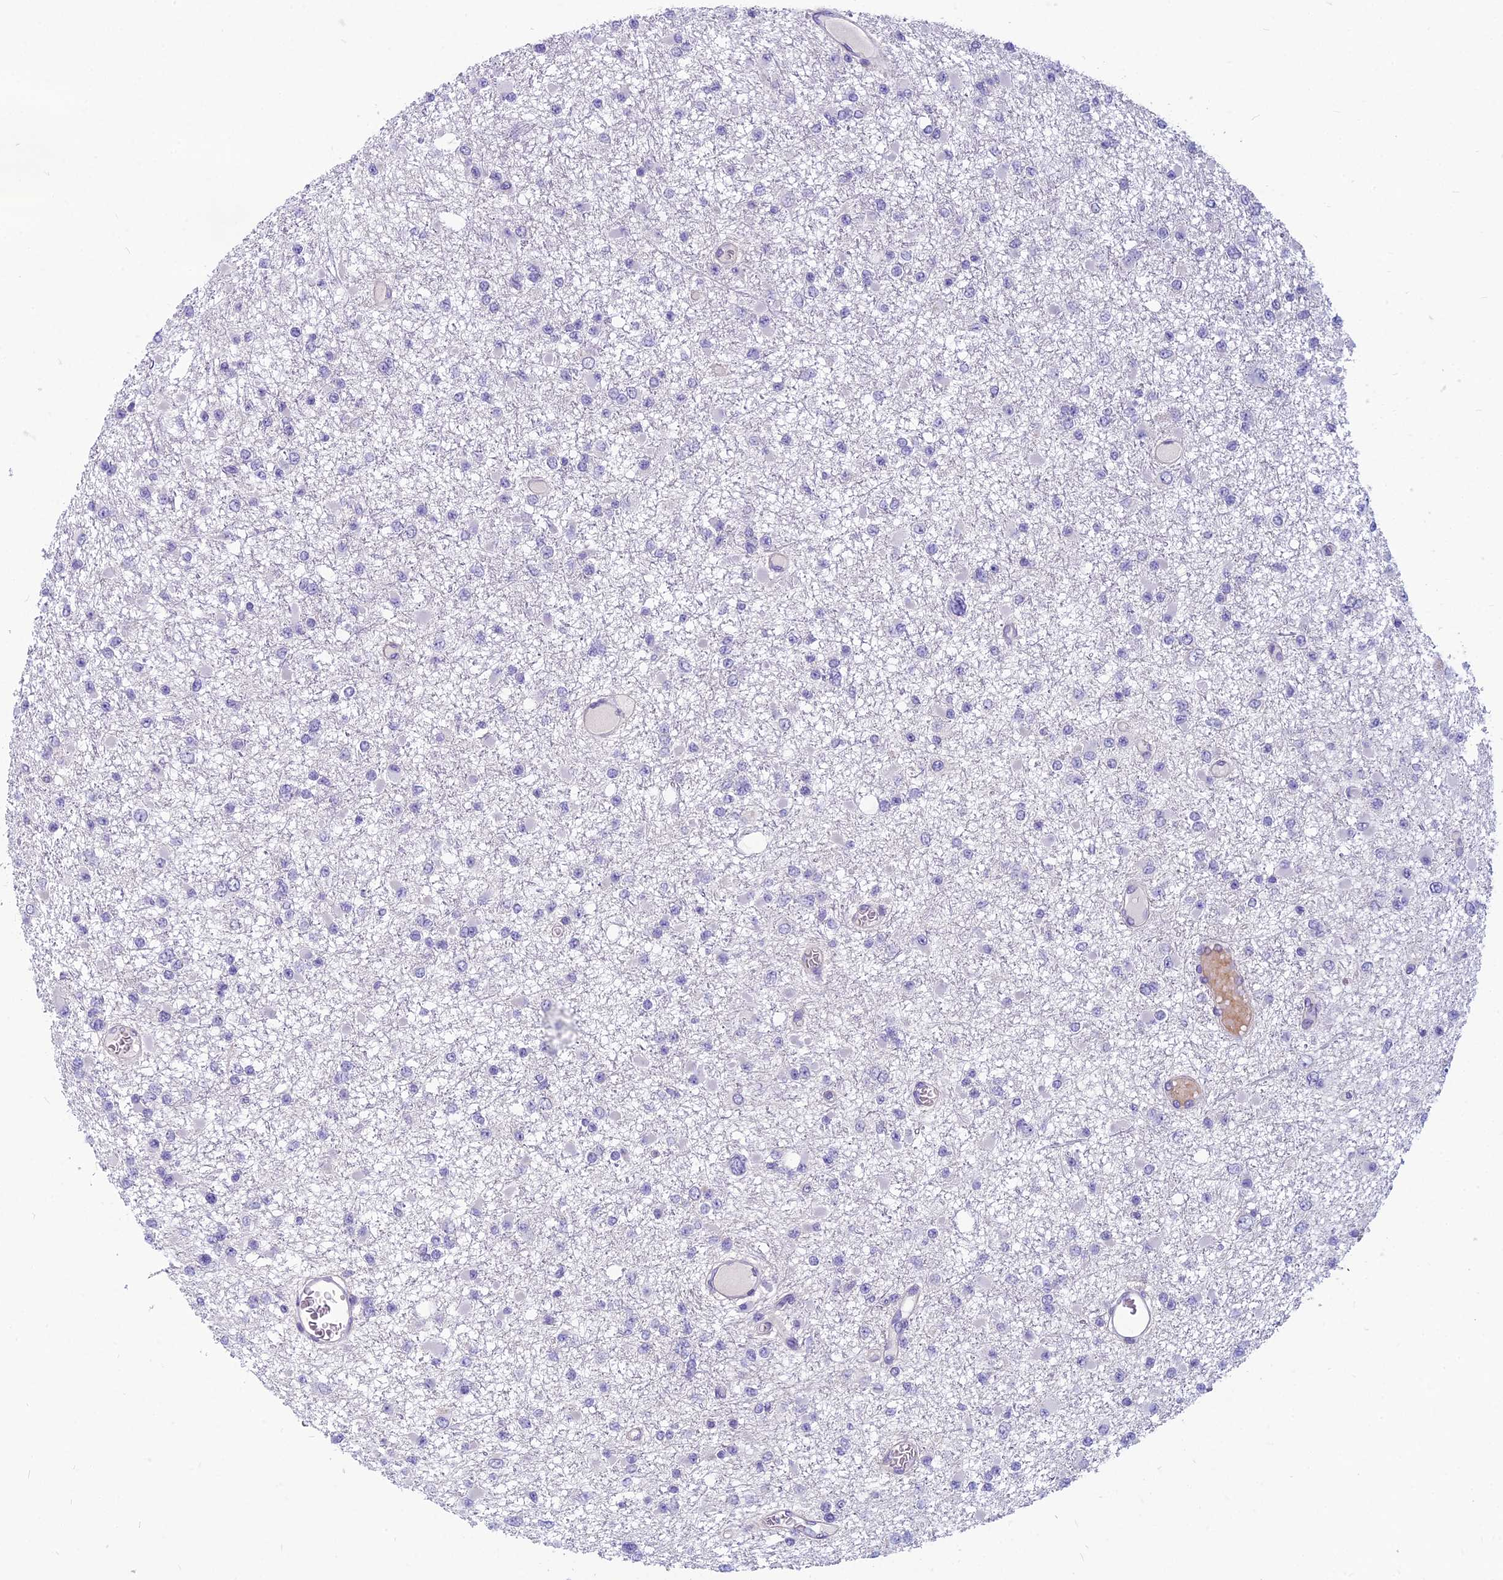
{"staining": {"intensity": "negative", "quantity": "none", "location": "none"}, "tissue": "glioma", "cell_type": "Tumor cells", "image_type": "cancer", "snomed": [{"axis": "morphology", "description": "Glioma, malignant, Low grade"}, {"axis": "topography", "description": "Brain"}], "caption": "This photomicrograph is of glioma stained with IHC to label a protein in brown with the nuclei are counter-stained blue. There is no positivity in tumor cells.", "gene": "RBM41", "patient": {"sex": "female", "age": 22}}